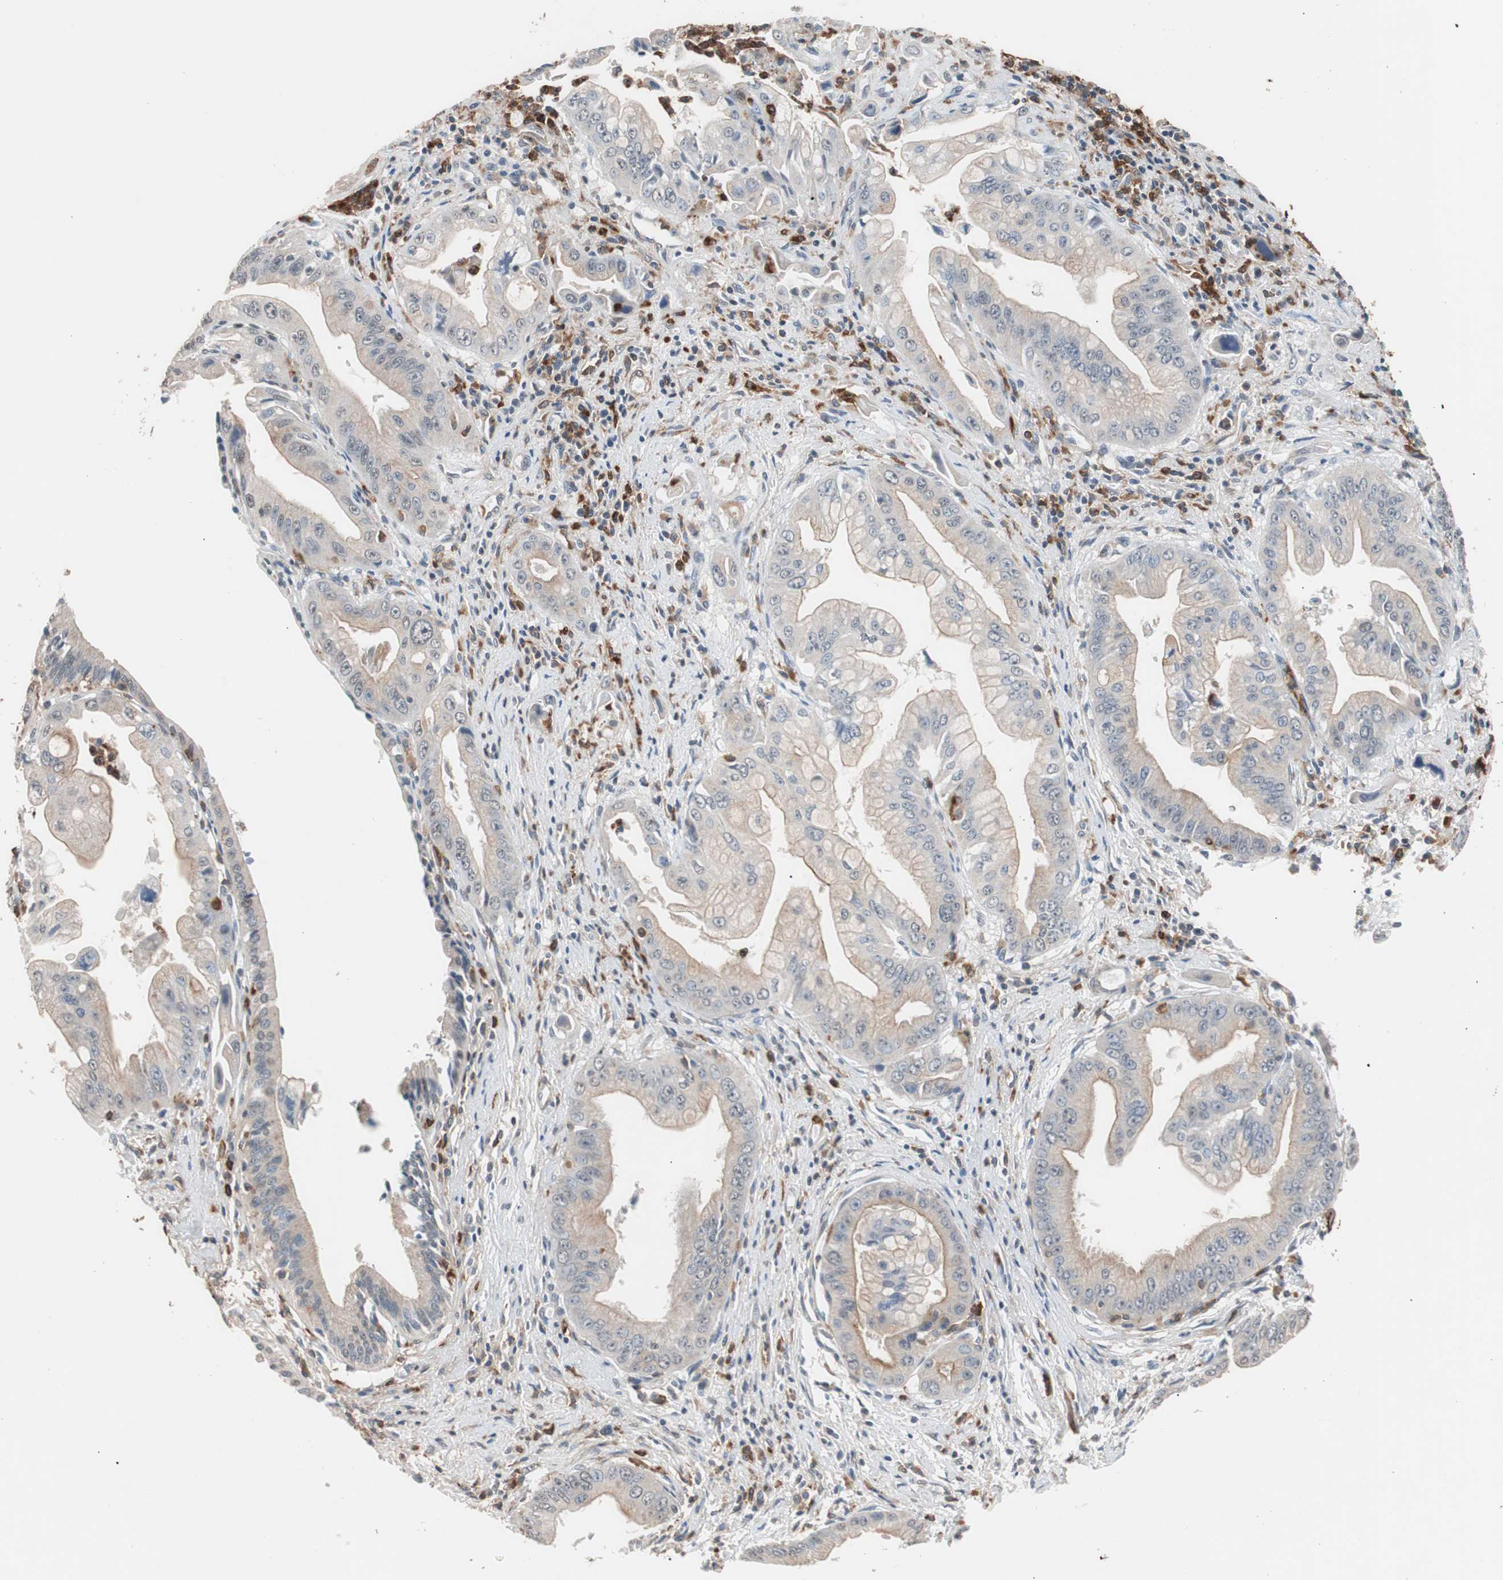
{"staining": {"intensity": "weak", "quantity": "<25%", "location": "cytoplasmic/membranous"}, "tissue": "pancreatic cancer", "cell_type": "Tumor cells", "image_type": "cancer", "snomed": [{"axis": "morphology", "description": "Adenocarcinoma, NOS"}, {"axis": "topography", "description": "Pancreas"}], "caption": "This is a photomicrograph of immunohistochemistry staining of adenocarcinoma (pancreatic), which shows no expression in tumor cells.", "gene": "LITAF", "patient": {"sex": "male", "age": 59}}